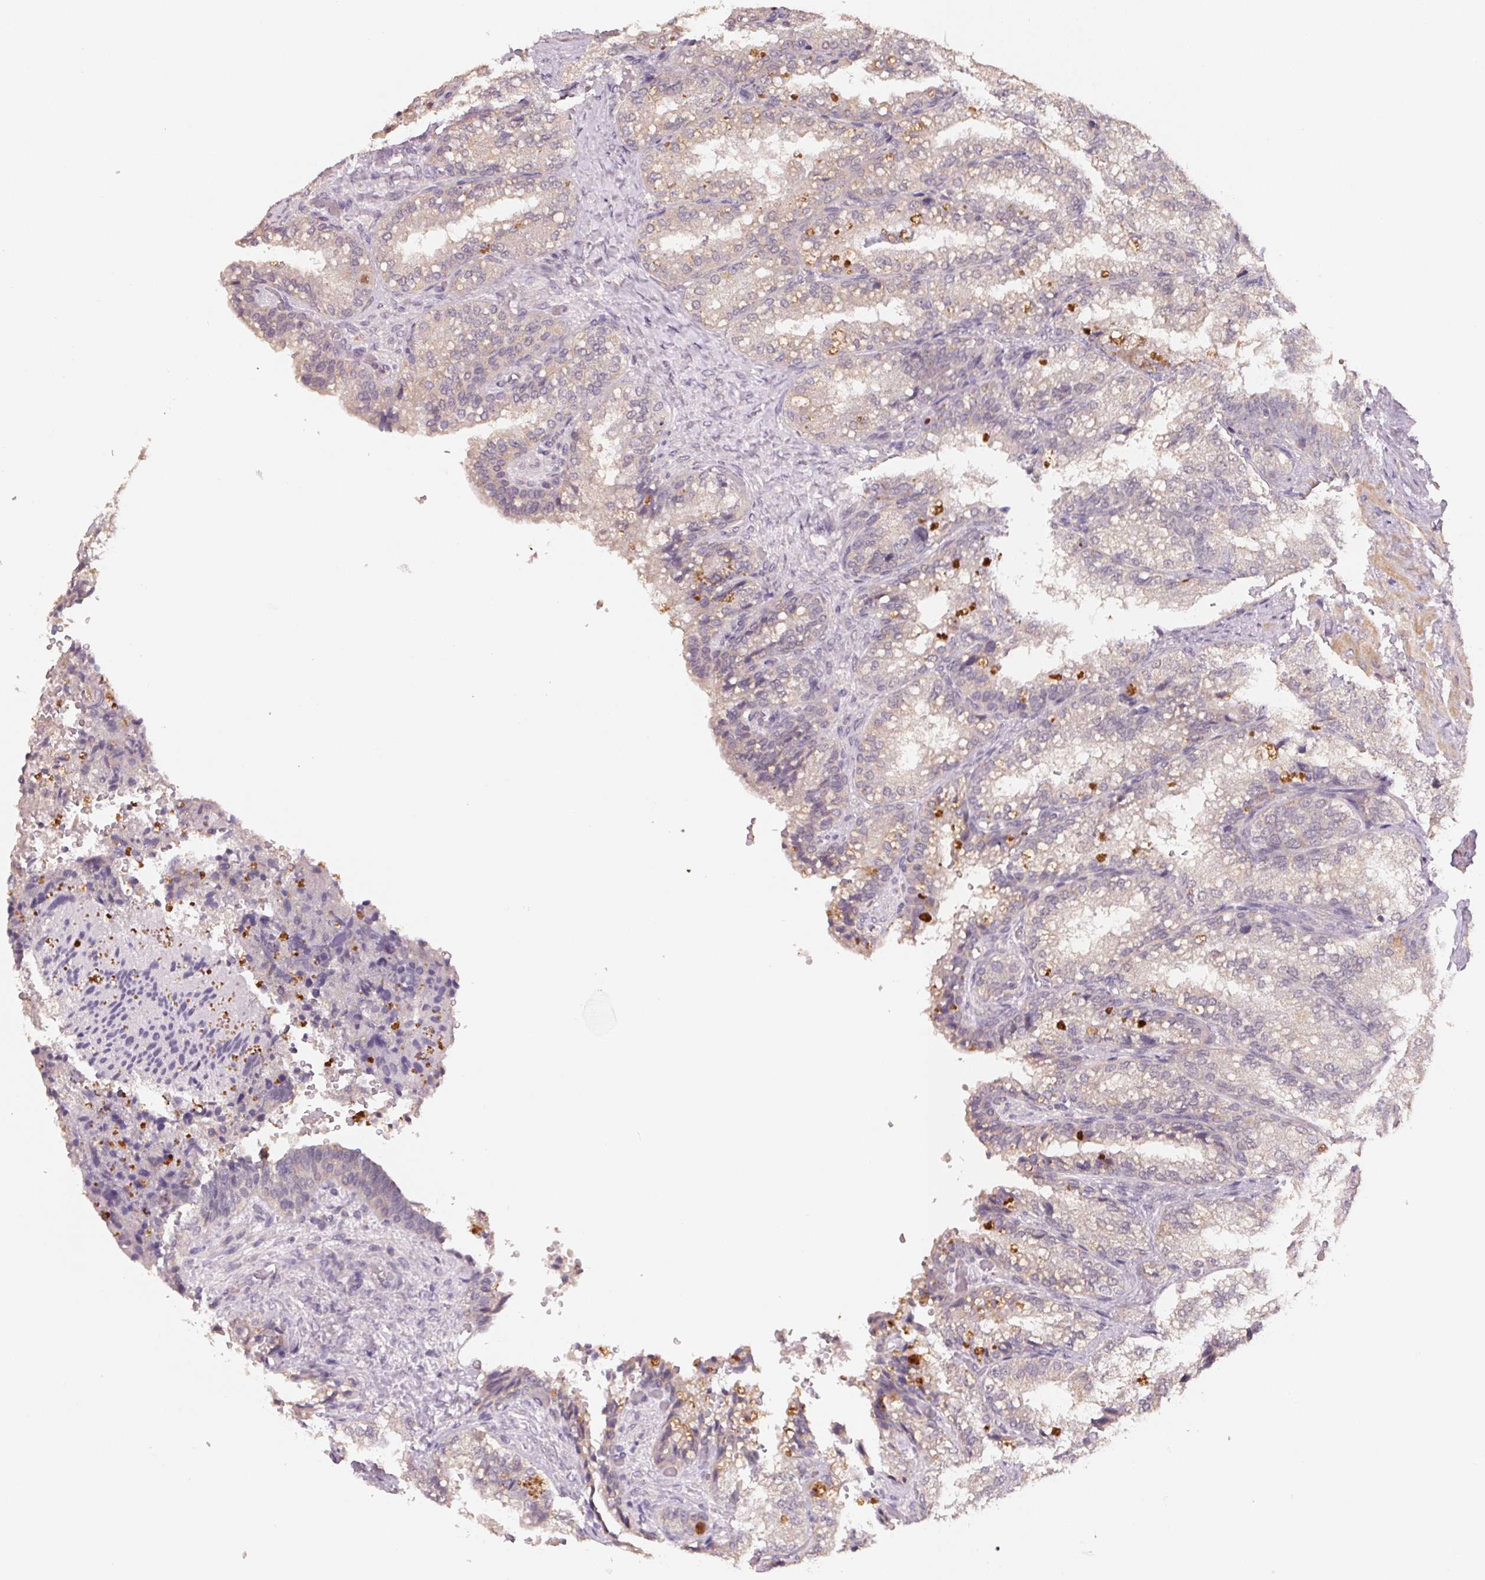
{"staining": {"intensity": "moderate", "quantity": "<25%", "location": "cytoplasmic/membranous"}, "tissue": "seminal vesicle", "cell_type": "Glandular cells", "image_type": "normal", "snomed": [{"axis": "morphology", "description": "Normal tissue, NOS"}, {"axis": "topography", "description": "Seminal veicle"}], "caption": "High-power microscopy captured an IHC photomicrograph of benign seminal vesicle, revealing moderate cytoplasmic/membranous expression in about <25% of glandular cells. The protein of interest is stained brown, and the nuclei are stained in blue (DAB (3,3'-diaminobenzidine) IHC with brightfield microscopy, high magnification).", "gene": "KIFC1", "patient": {"sex": "male", "age": 57}}